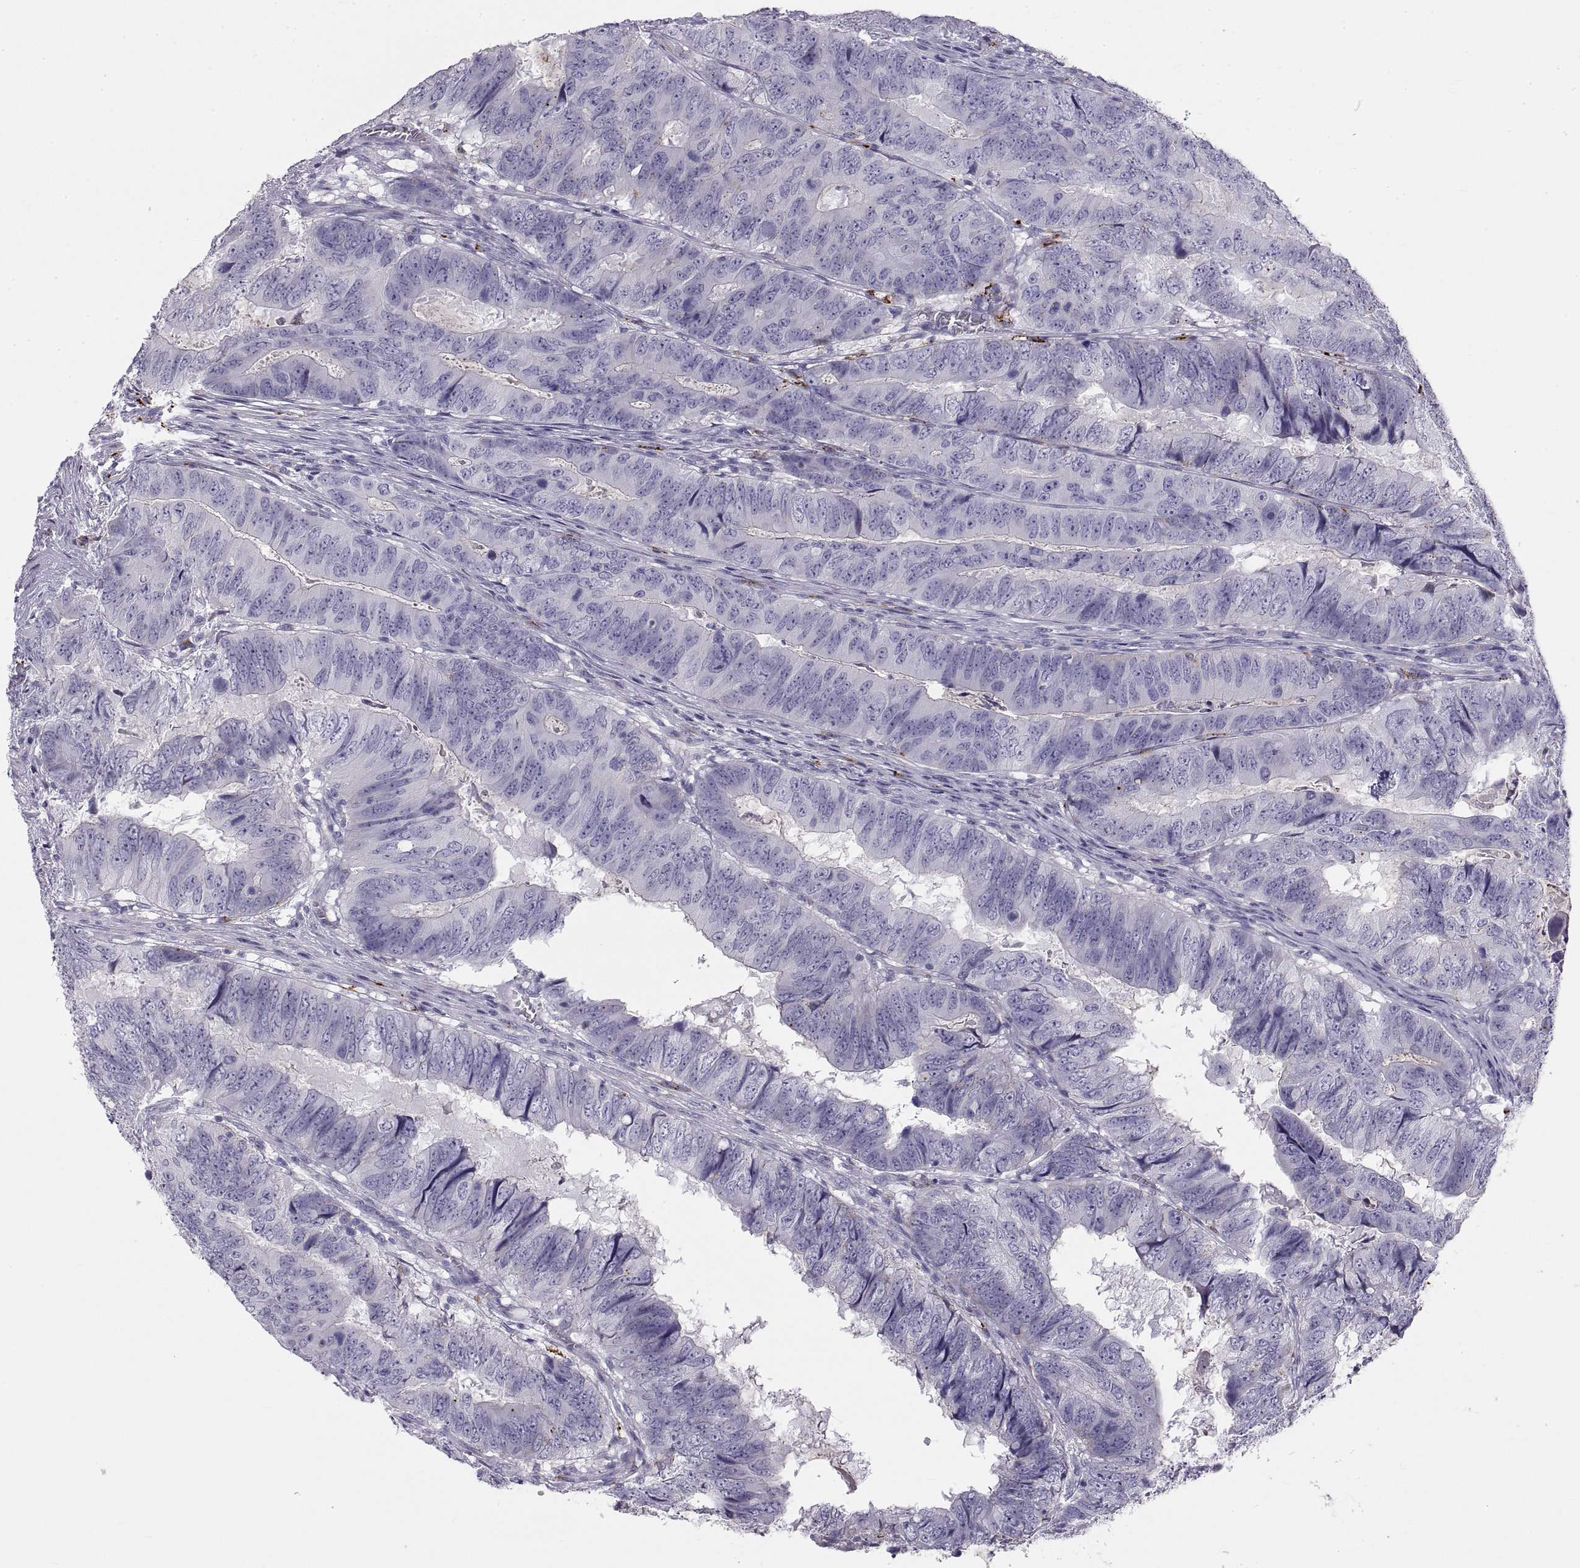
{"staining": {"intensity": "negative", "quantity": "none", "location": "none"}, "tissue": "colorectal cancer", "cell_type": "Tumor cells", "image_type": "cancer", "snomed": [{"axis": "morphology", "description": "Adenocarcinoma, NOS"}, {"axis": "topography", "description": "Colon"}], "caption": "Protein analysis of adenocarcinoma (colorectal) demonstrates no significant staining in tumor cells.", "gene": "CRYBB3", "patient": {"sex": "male", "age": 79}}